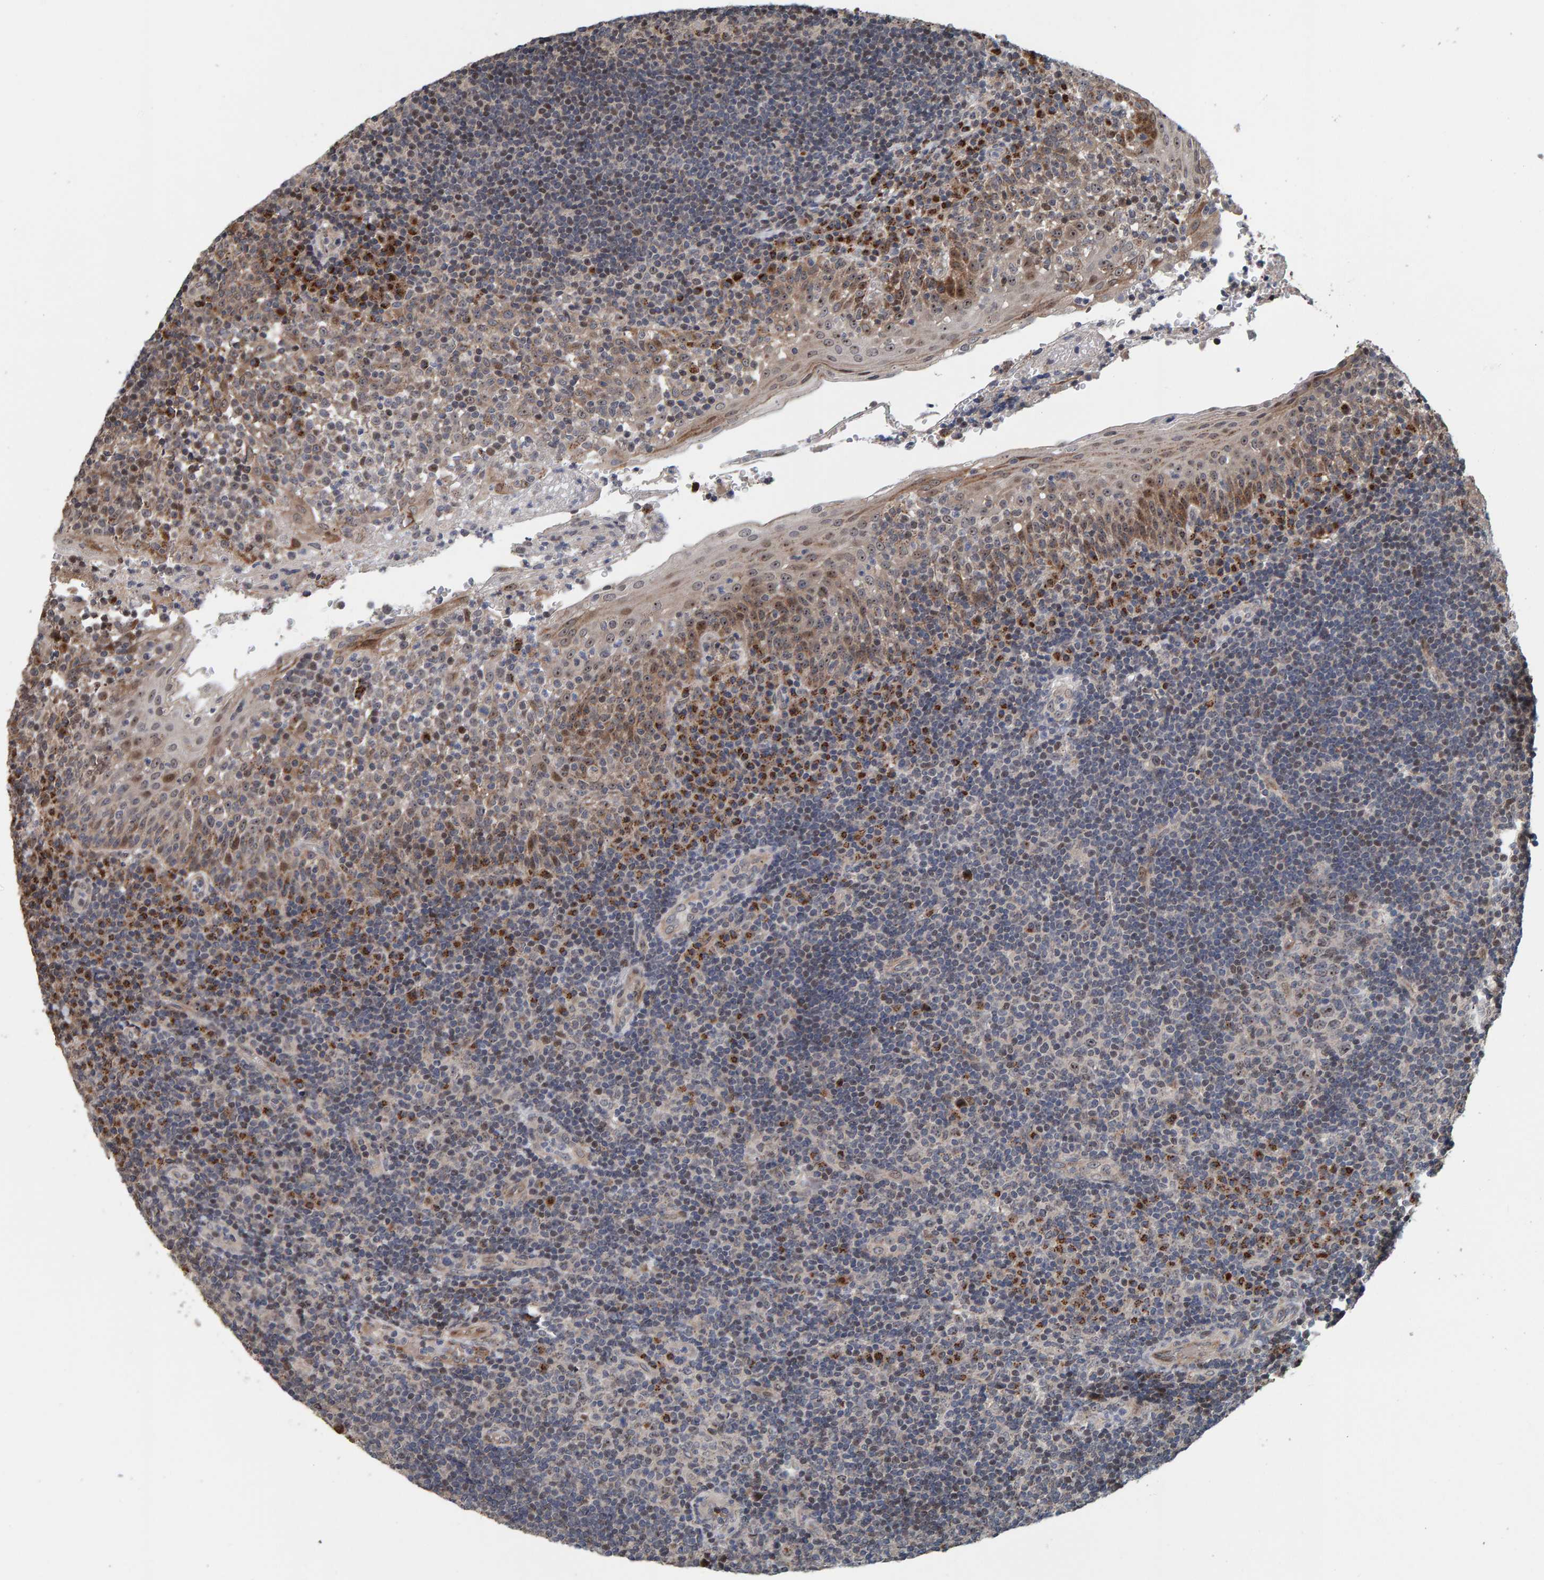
{"staining": {"intensity": "weak", "quantity": "<25%", "location": "cytoplasmic/membranous"}, "tissue": "tonsil", "cell_type": "Germinal center cells", "image_type": "normal", "snomed": [{"axis": "morphology", "description": "Normal tissue, NOS"}, {"axis": "topography", "description": "Tonsil"}], "caption": "A high-resolution image shows IHC staining of normal tonsil, which demonstrates no significant expression in germinal center cells.", "gene": "CCDC25", "patient": {"sex": "female", "age": 40}}